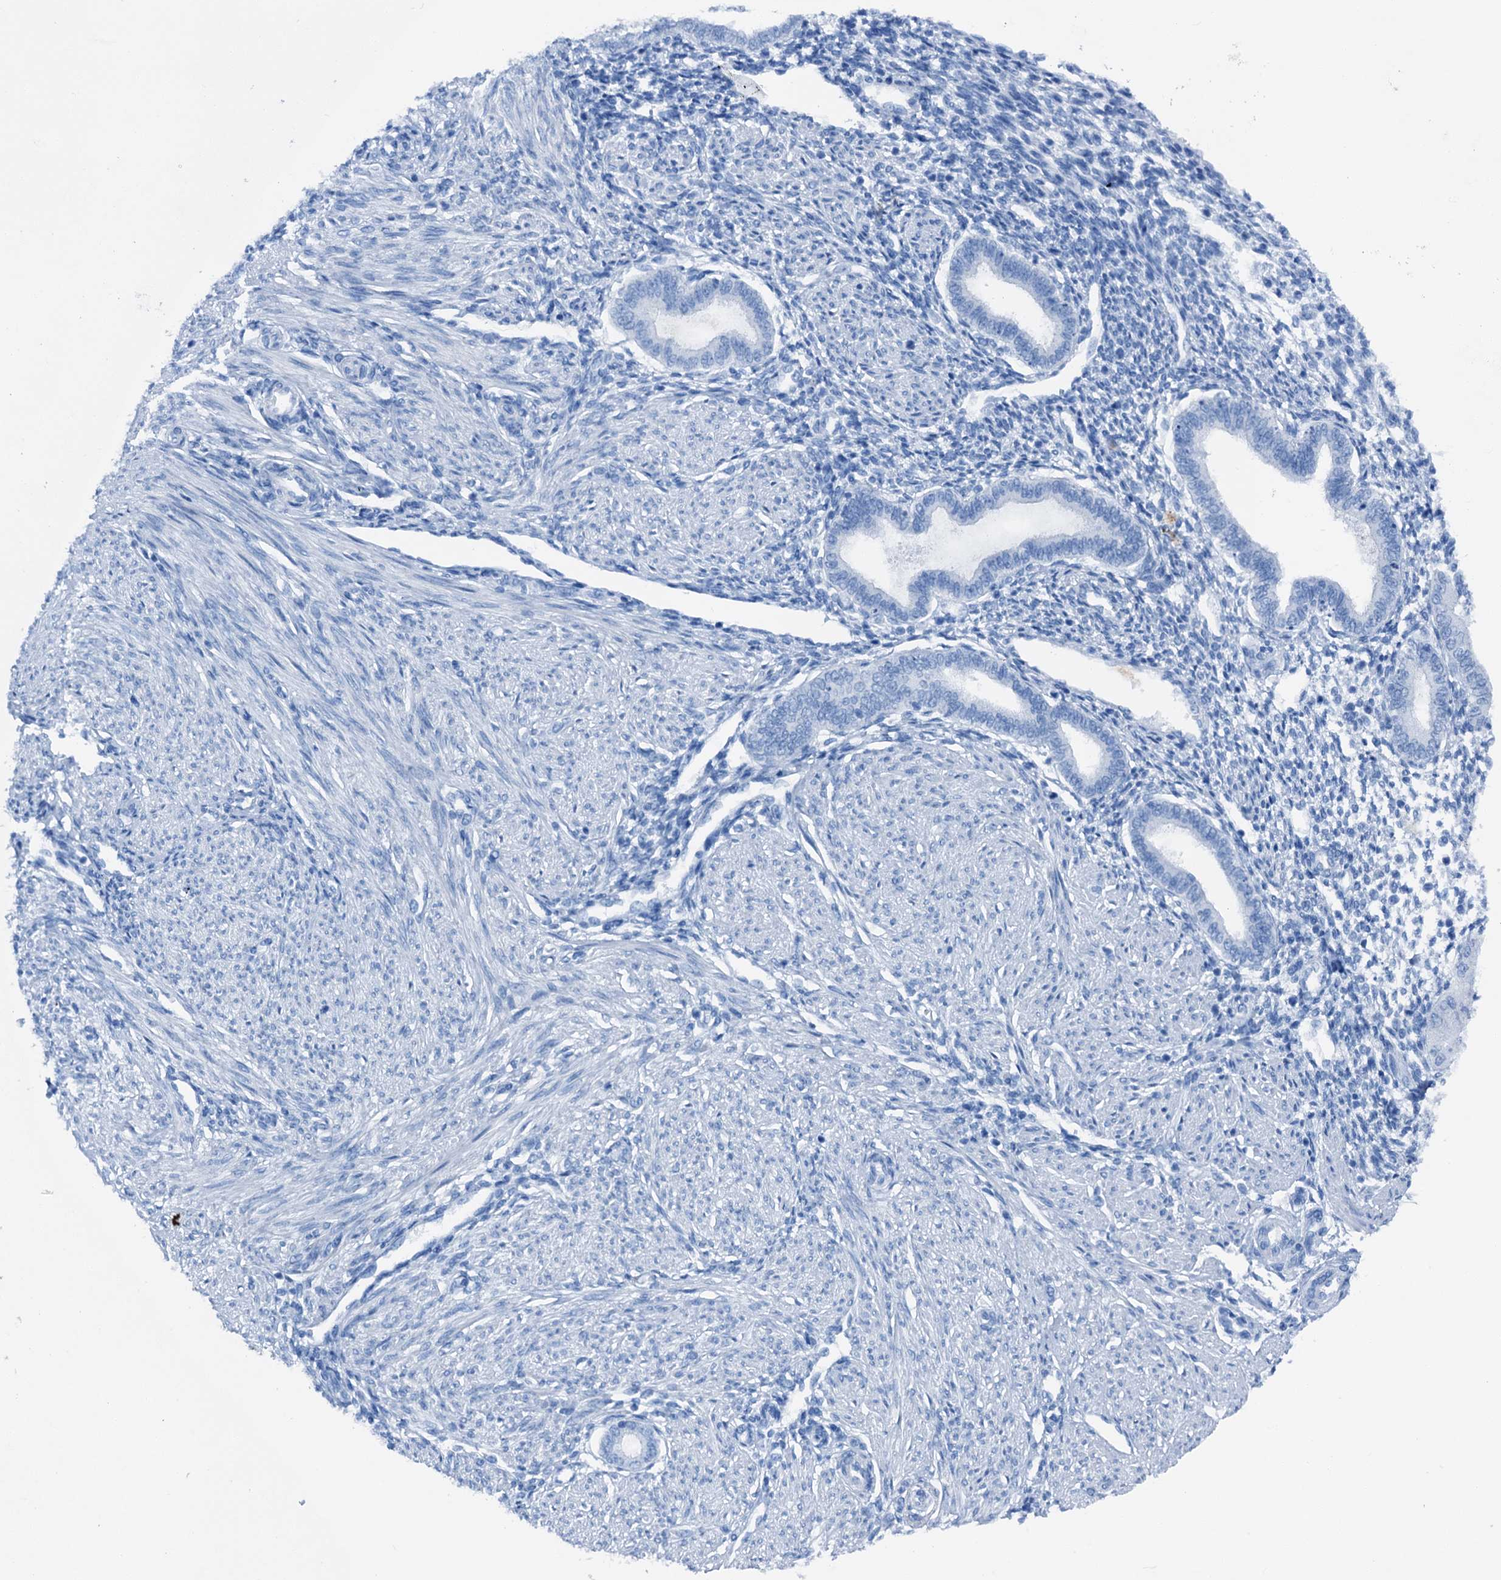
{"staining": {"intensity": "negative", "quantity": "none", "location": "none"}, "tissue": "endometrium", "cell_type": "Cells in endometrial stroma", "image_type": "normal", "snomed": [{"axis": "morphology", "description": "Normal tissue, NOS"}, {"axis": "topography", "description": "Endometrium"}], "caption": "IHC histopathology image of benign endometrium stained for a protein (brown), which exhibits no positivity in cells in endometrial stroma. (DAB (3,3'-diaminobenzidine) immunohistochemistry (IHC) visualized using brightfield microscopy, high magnification).", "gene": "C1QTNF4", "patient": {"sex": "female", "age": 53}}